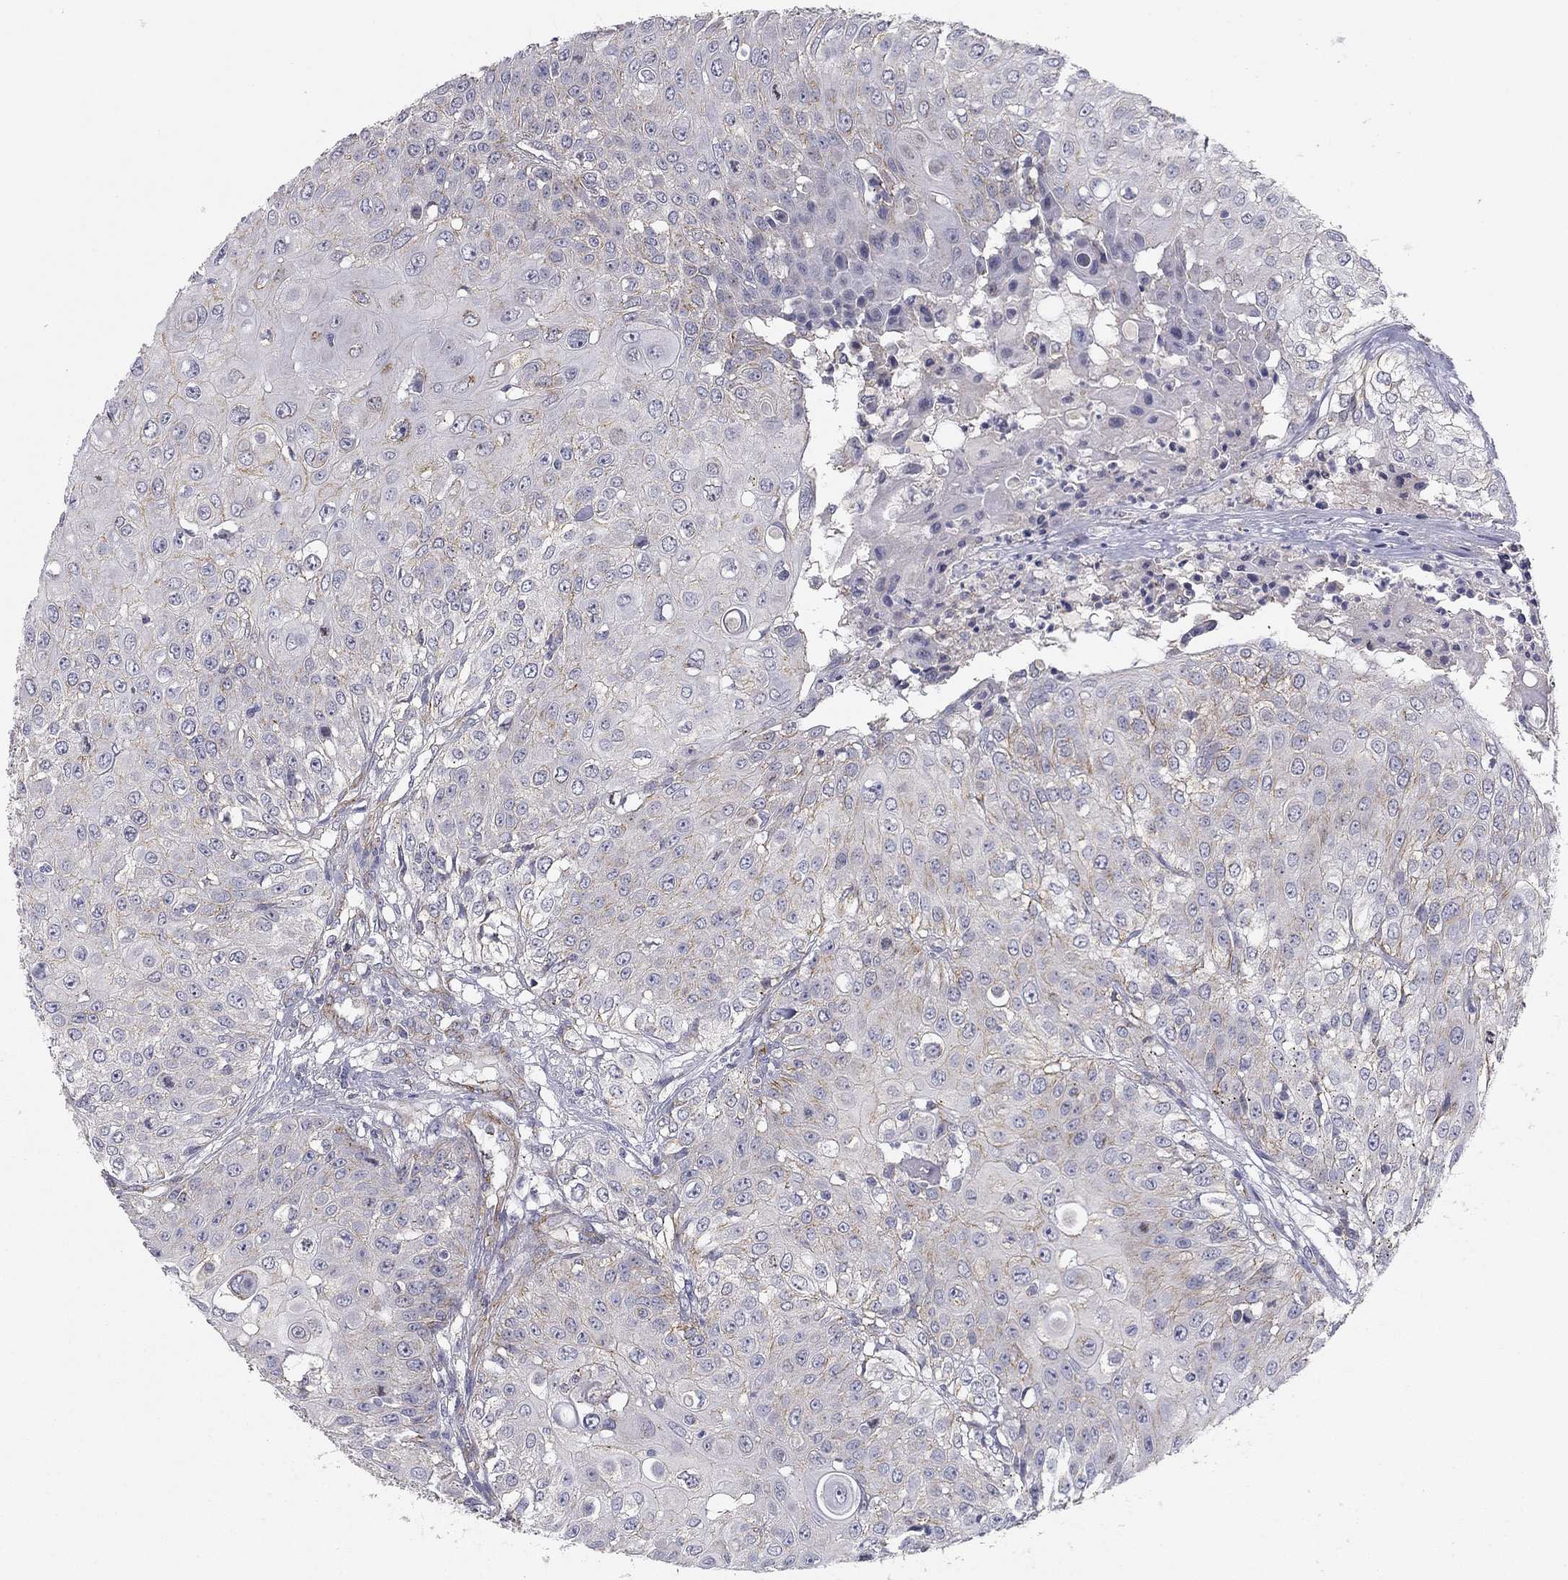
{"staining": {"intensity": "weak", "quantity": "<25%", "location": "cytoplasmic/membranous"}, "tissue": "urothelial cancer", "cell_type": "Tumor cells", "image_type": "cancer", "snomed": [{"axis": "morphology", "description": "Urothelial carcinoma, High grade"}, {"axis": "topography", "description": "Urinary bladder"}], "caption": "Immunohistochemical staining of human urothelial cancer reveals no significant positivity in tumor cells. The staining is performed using DAB brown chromogen with nuclei counter-stained in using hematoxylin.", "gene": "SEPTIN3", "patient": {"sex": "female", "age": 79}}